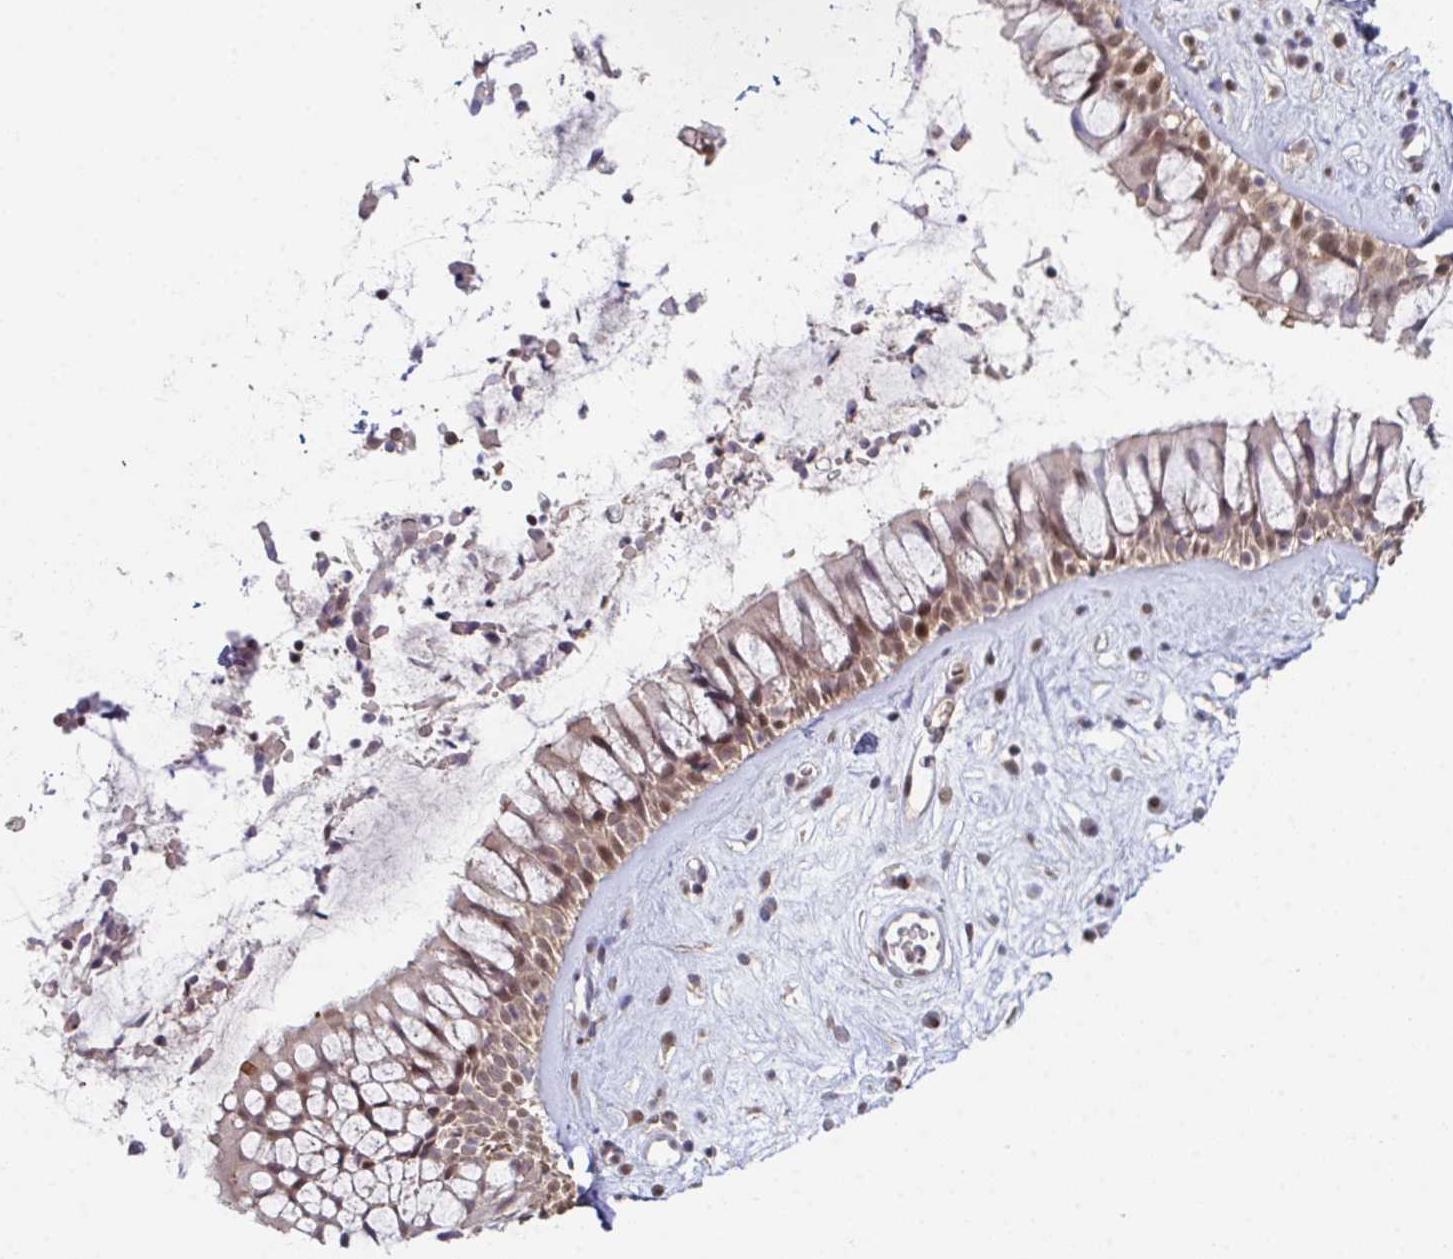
{"staining": {"intensity": "moderate", "quantity": ">75%", "location": "cytoplasmic/membranous,nuclear"}, "tissue": "nasopharynx", "cell_type": "Respiratory epithelial cells", "image_type": "normal", "snomed": [{"axis": "morphology", "description": "Normal tissue, NOS"}, {"axis": "topography", "description": "Nasopharynx"}], "caption": "Protein staining of normal nasopharynx demonstrates moderate cytoplasmic/membranous,nuclear positivity in approximately >75% of respiratory epithelial cells.", "gene": "ACD", "patient": {"sex": "male", "age": 32}}